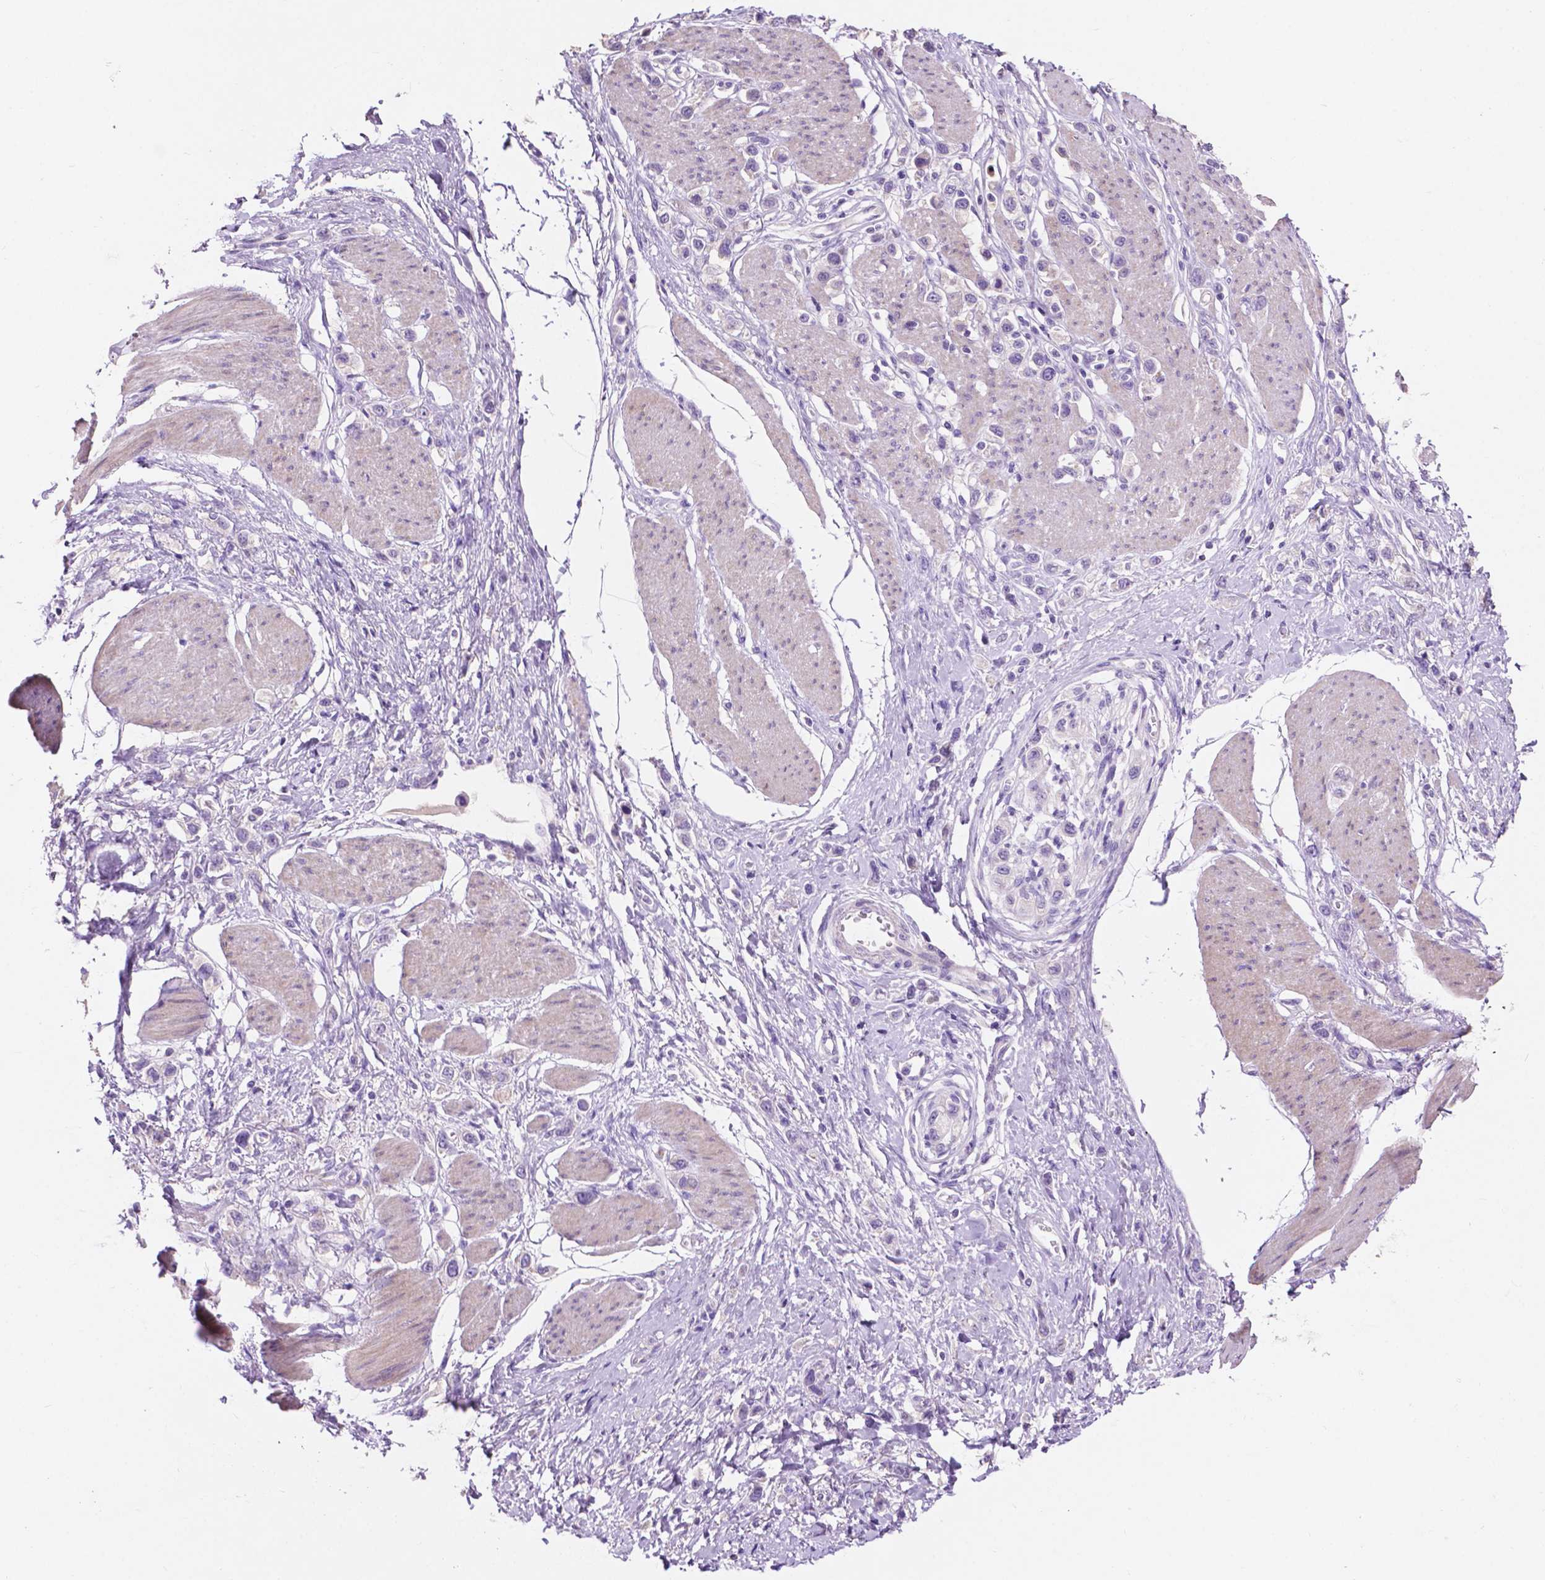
{"staining": {"intensity": "negative", "quantity": "none", "location": "none"}, "tissue": "stomach cancer", "cell_type": "Tumor cells", "image_type": "cancer", "snomed": [{"axis": "morphology", "description": "Adenocarcinoma, NOS"}, {"axis": "topography", "description": "Stomach"}], "caption": "This is an immunohistochemistry (IHC) photomicrograph of human stomach cancer (adenocarcinoma). There is no positivity in tumor cells.", "gene": "CLDN17", "patient": {"sex": "female", "age": 65}}